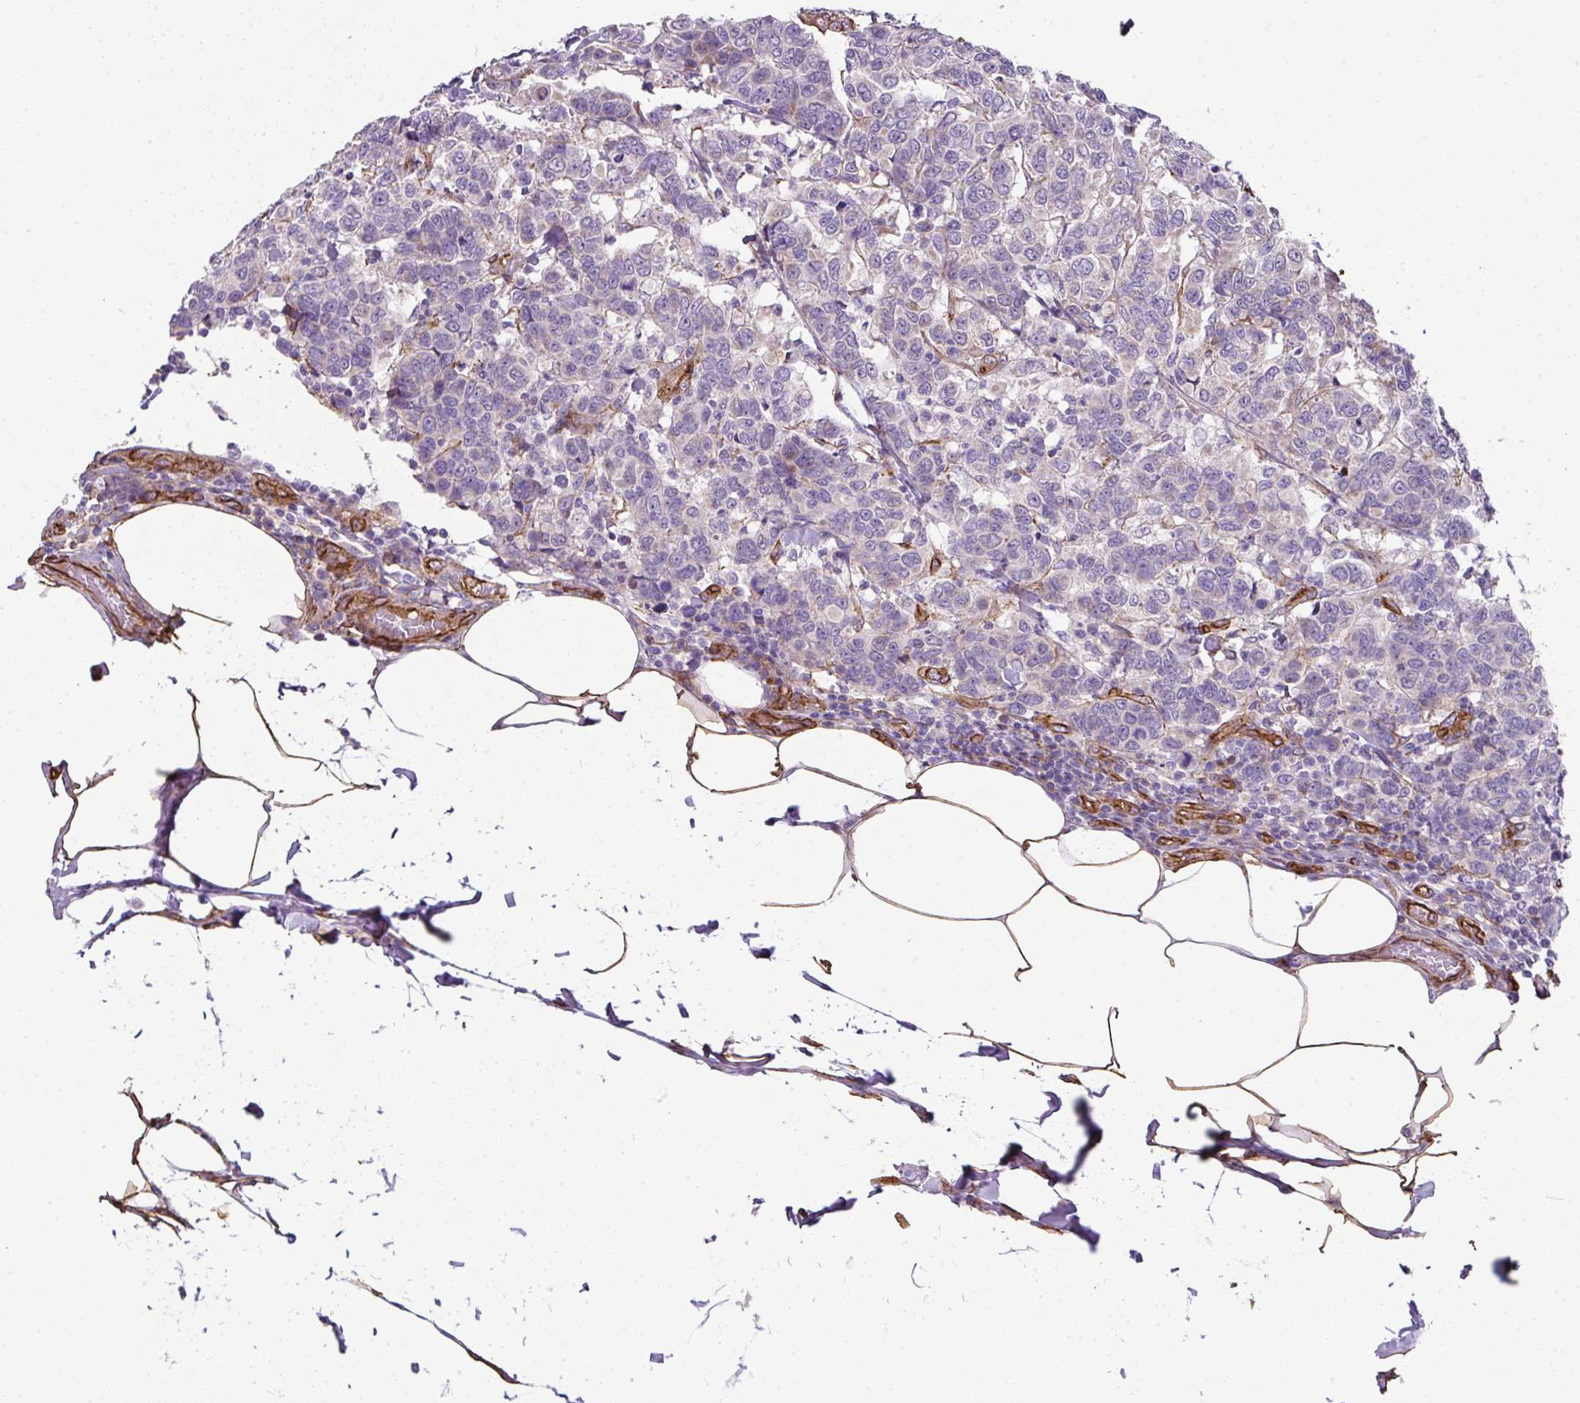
{"staining": {"intensity": "negative", "quantity": "none", "location": "none"}, "tissue": "breast cancer", "cell_type": "Tumor cells", "image_type": "cancer", "snomed": [{"axis": "morphology", "description": "Duct carcinoma"}, {"axis": "topography", "description": "Breast"}], "caption": "Immunohistochemistry of human invasive ductal carcinoma (breast) displays no staining in tumor cells. Brightfield microscopy of immunohistochemistry (IHC) stained with DAB (3,3'-diaminobenzidine) (brown) and hematoxylin (blue), captured at high magnification.", "gene": "ANKUB1", "patient": {"sex": "female", "age": 55}}